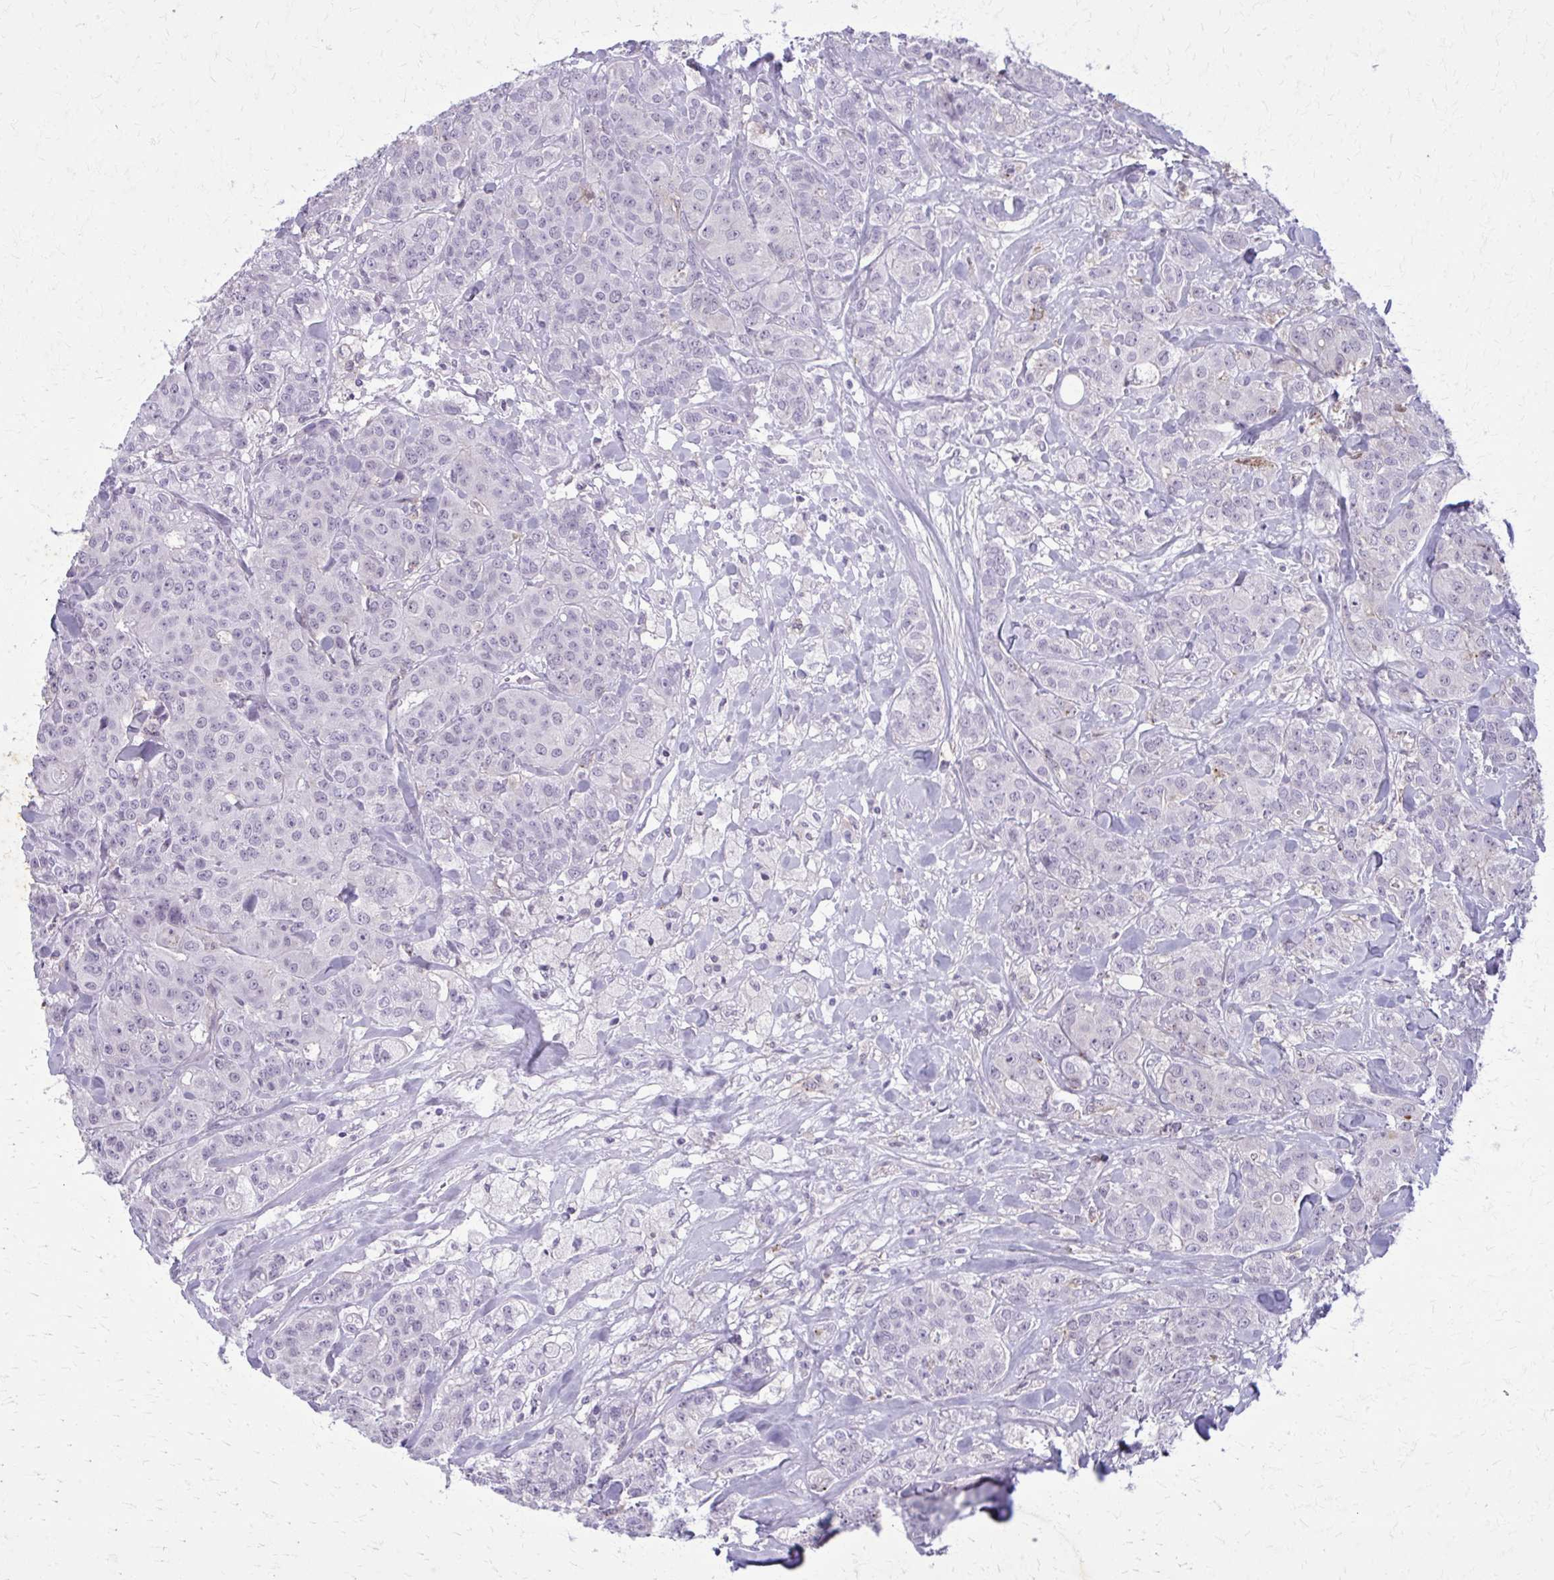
{"staining": {"intensity": "negative", "quantity": "none", "location": "none"}, "tissue": "breast cancer", "cell_type": "Tumor cells", "image_type": "cancer", "snomed": [{"axis": "morphology", "description": "Normal tissue, NOS"}, {"axis": "morphology", "description": "Duct carcinoma"}, {"axis": "topography", "description": "Breast"}], "caption": "This is an immunohistochemistry histopathology image of breast cancer. There is no staining in tumor cells.", "gene": "CARD9", "patient": {"sex": "female", "age": 43}}